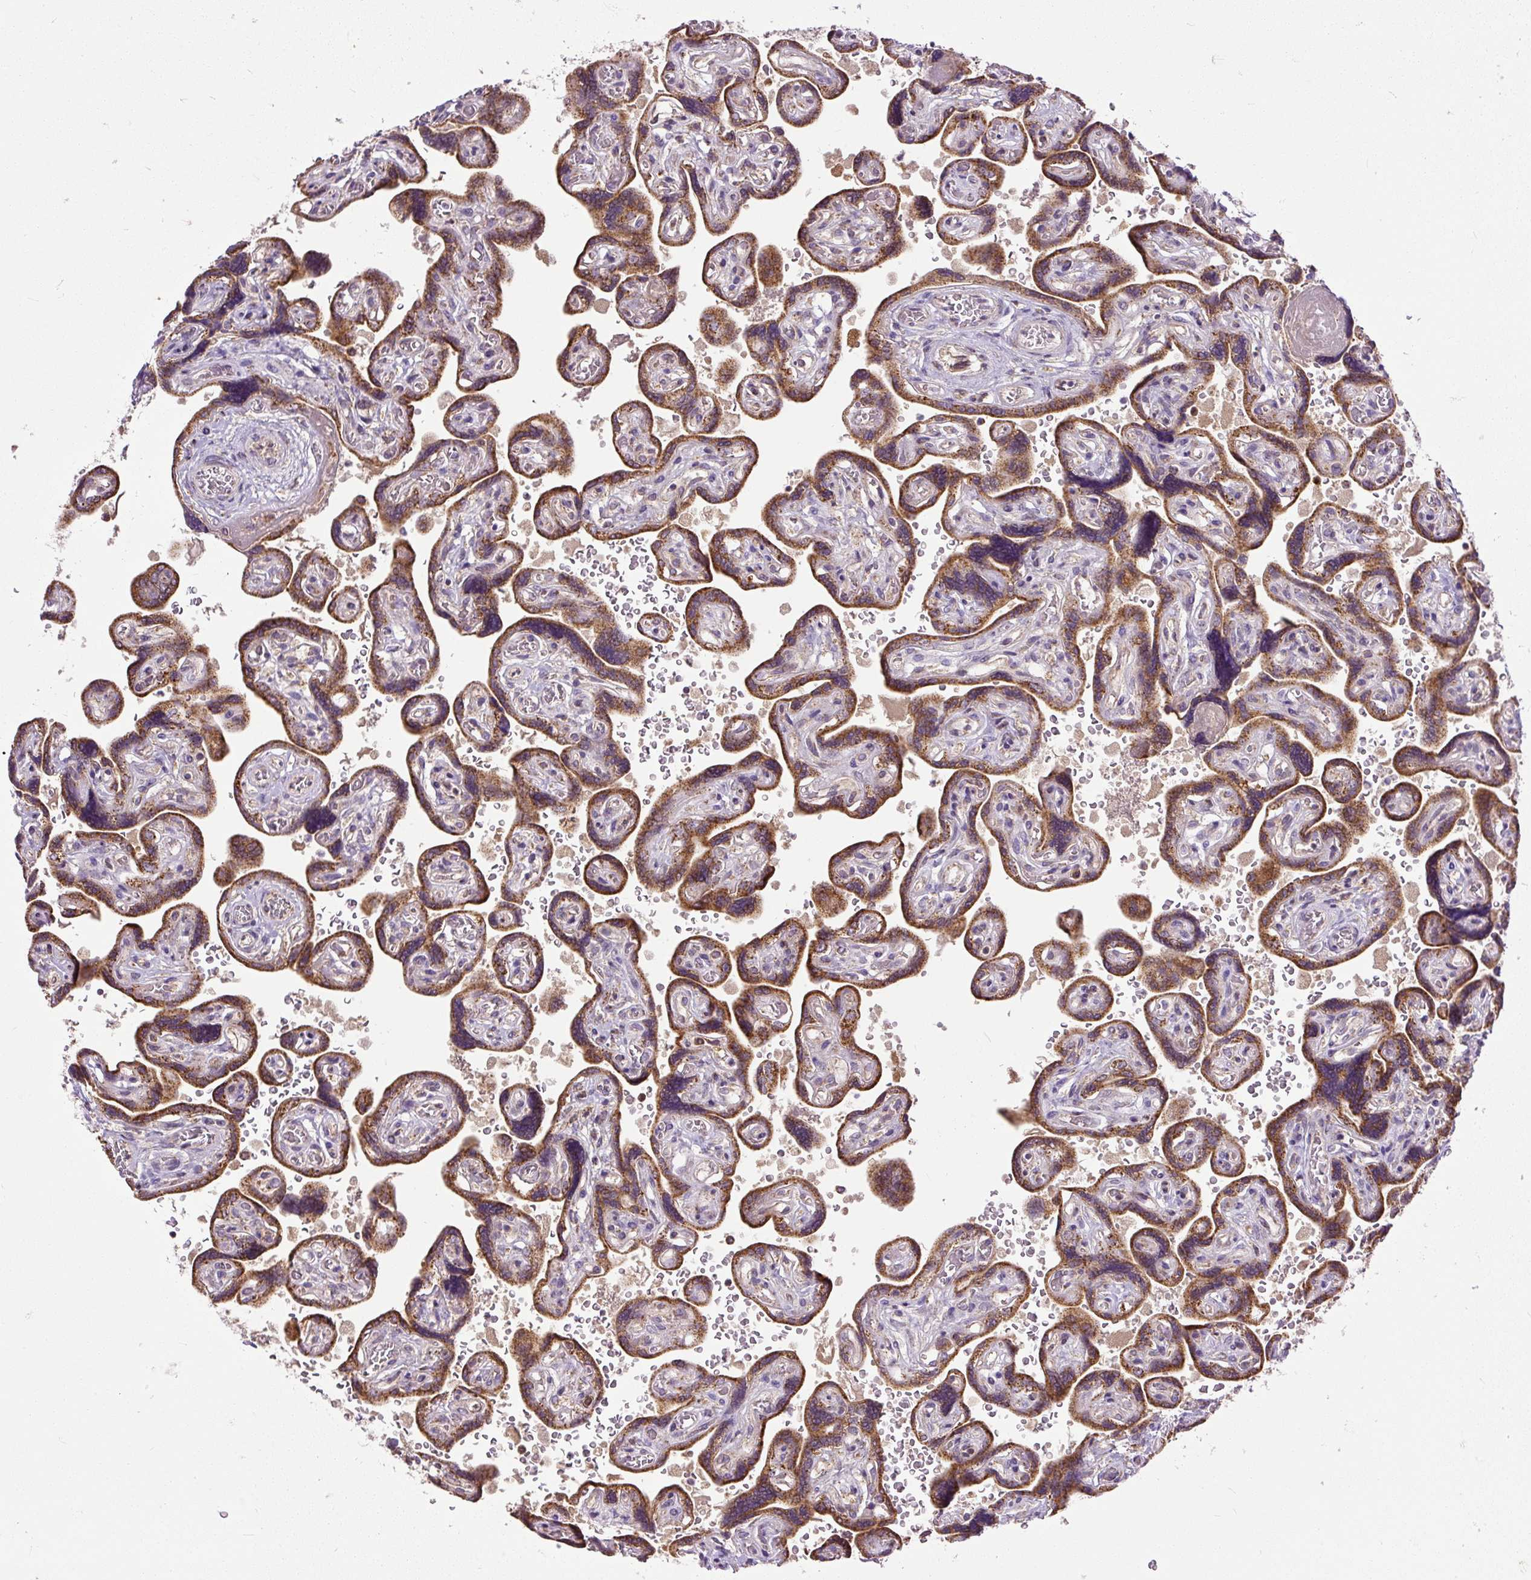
{"staining": {"intensity": "moderate", "quantity": ">75%", "location": "cytoplasmic/membranous"}, "tissue": "placenta", "cell_type": "Trophoblastic cells", "image_type": "normal", "snomed": [{"axis": "morphology", "description": "Normal tissue, NOS"}, {"axis": "topography", "description": "Placenta"}], "caption": "IHC staining of normal placenta, which displays medium levels of moderate cytoplasmic/membranous expression in approximately >75% of trophoblastic cells indicating moderate cytoplasmic/membranous protein positivity. The staining was performed using DAB (3,3'-diaminobenzidine) (brown) for protein detection and nuclei were counterstained in hematoxylin (blue).", "gene": "TM2D3", "patient": {"sex": "female", "age": 32}}